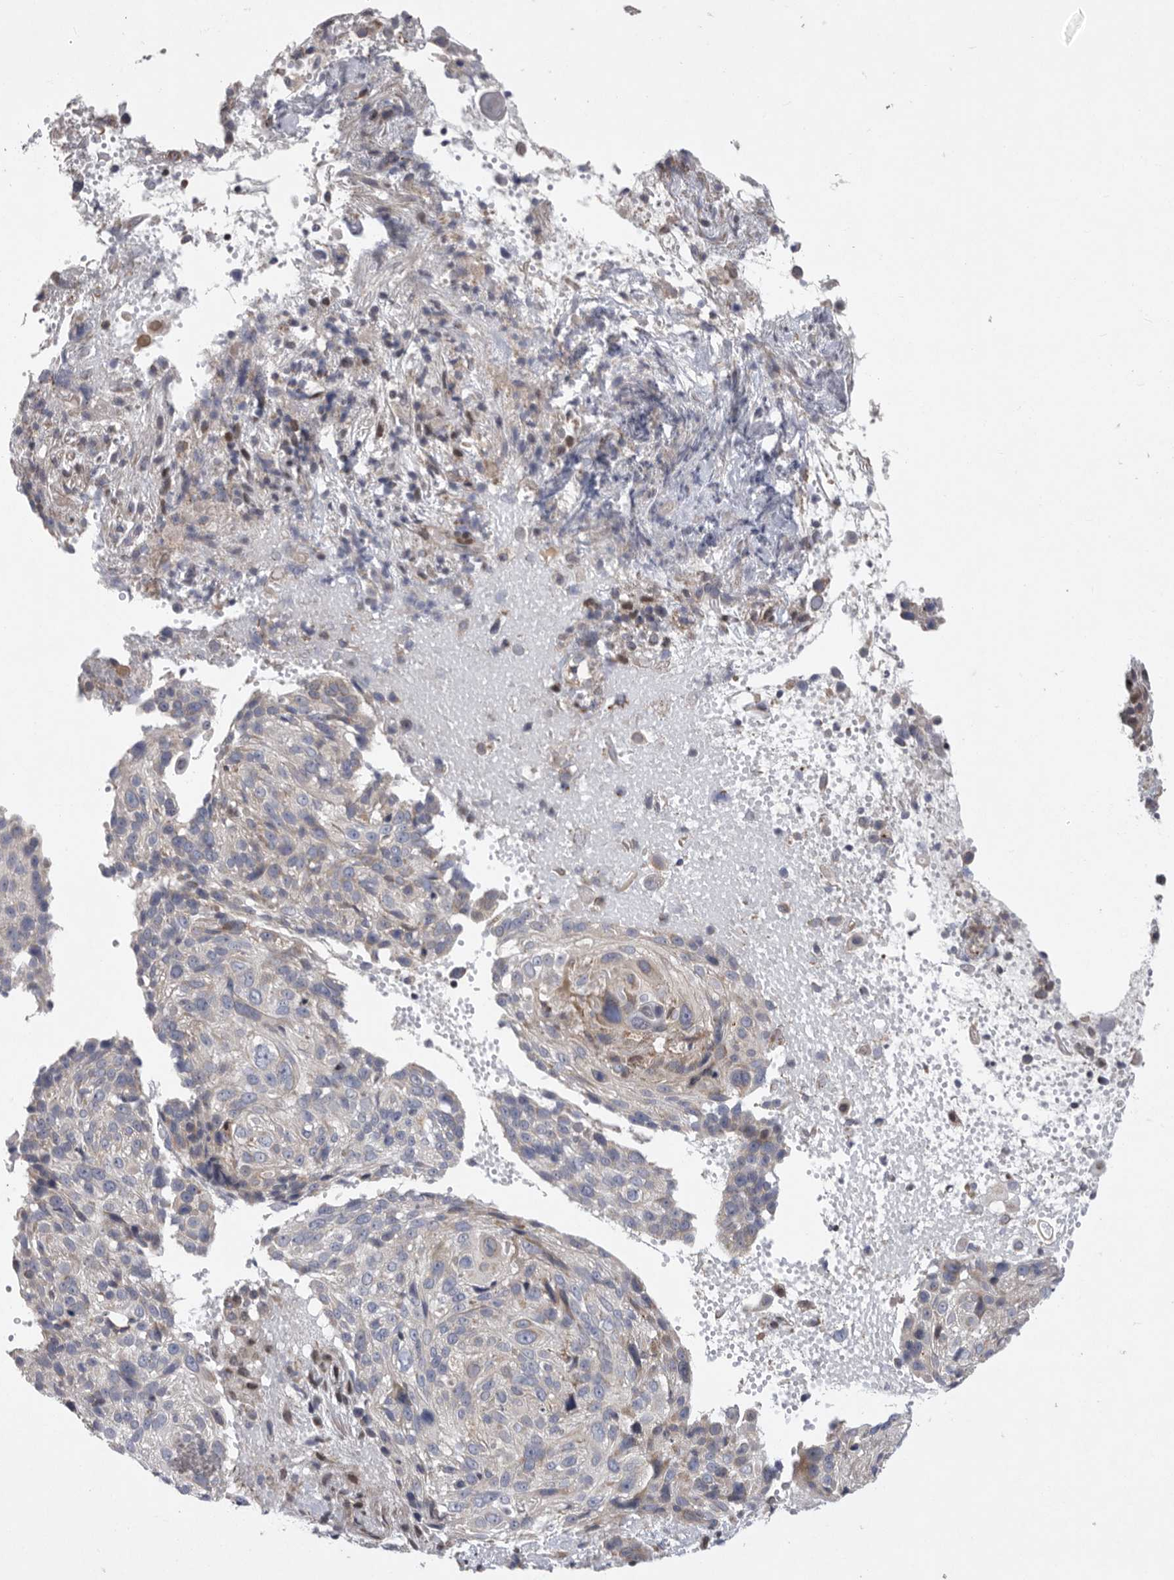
{"staining": {"intensity": "negative", "quantity": "none", "location": "none"}, "tissue": "cervical cancer", "cell_type": "Tumor cells", "image_type": "cancer", "snomed": [{"axis": "morphology", "description": "Squamous cell carcinoma, NOS"}, {"axis": "topography", "description": "Cervix"}], "caption": "Photomicrograph shows no significant protein staining in tumor cells of cervical squamous cell carcinoma.", "gene": "MPZL1", "patient": {"sex": "female", "age": 74}}